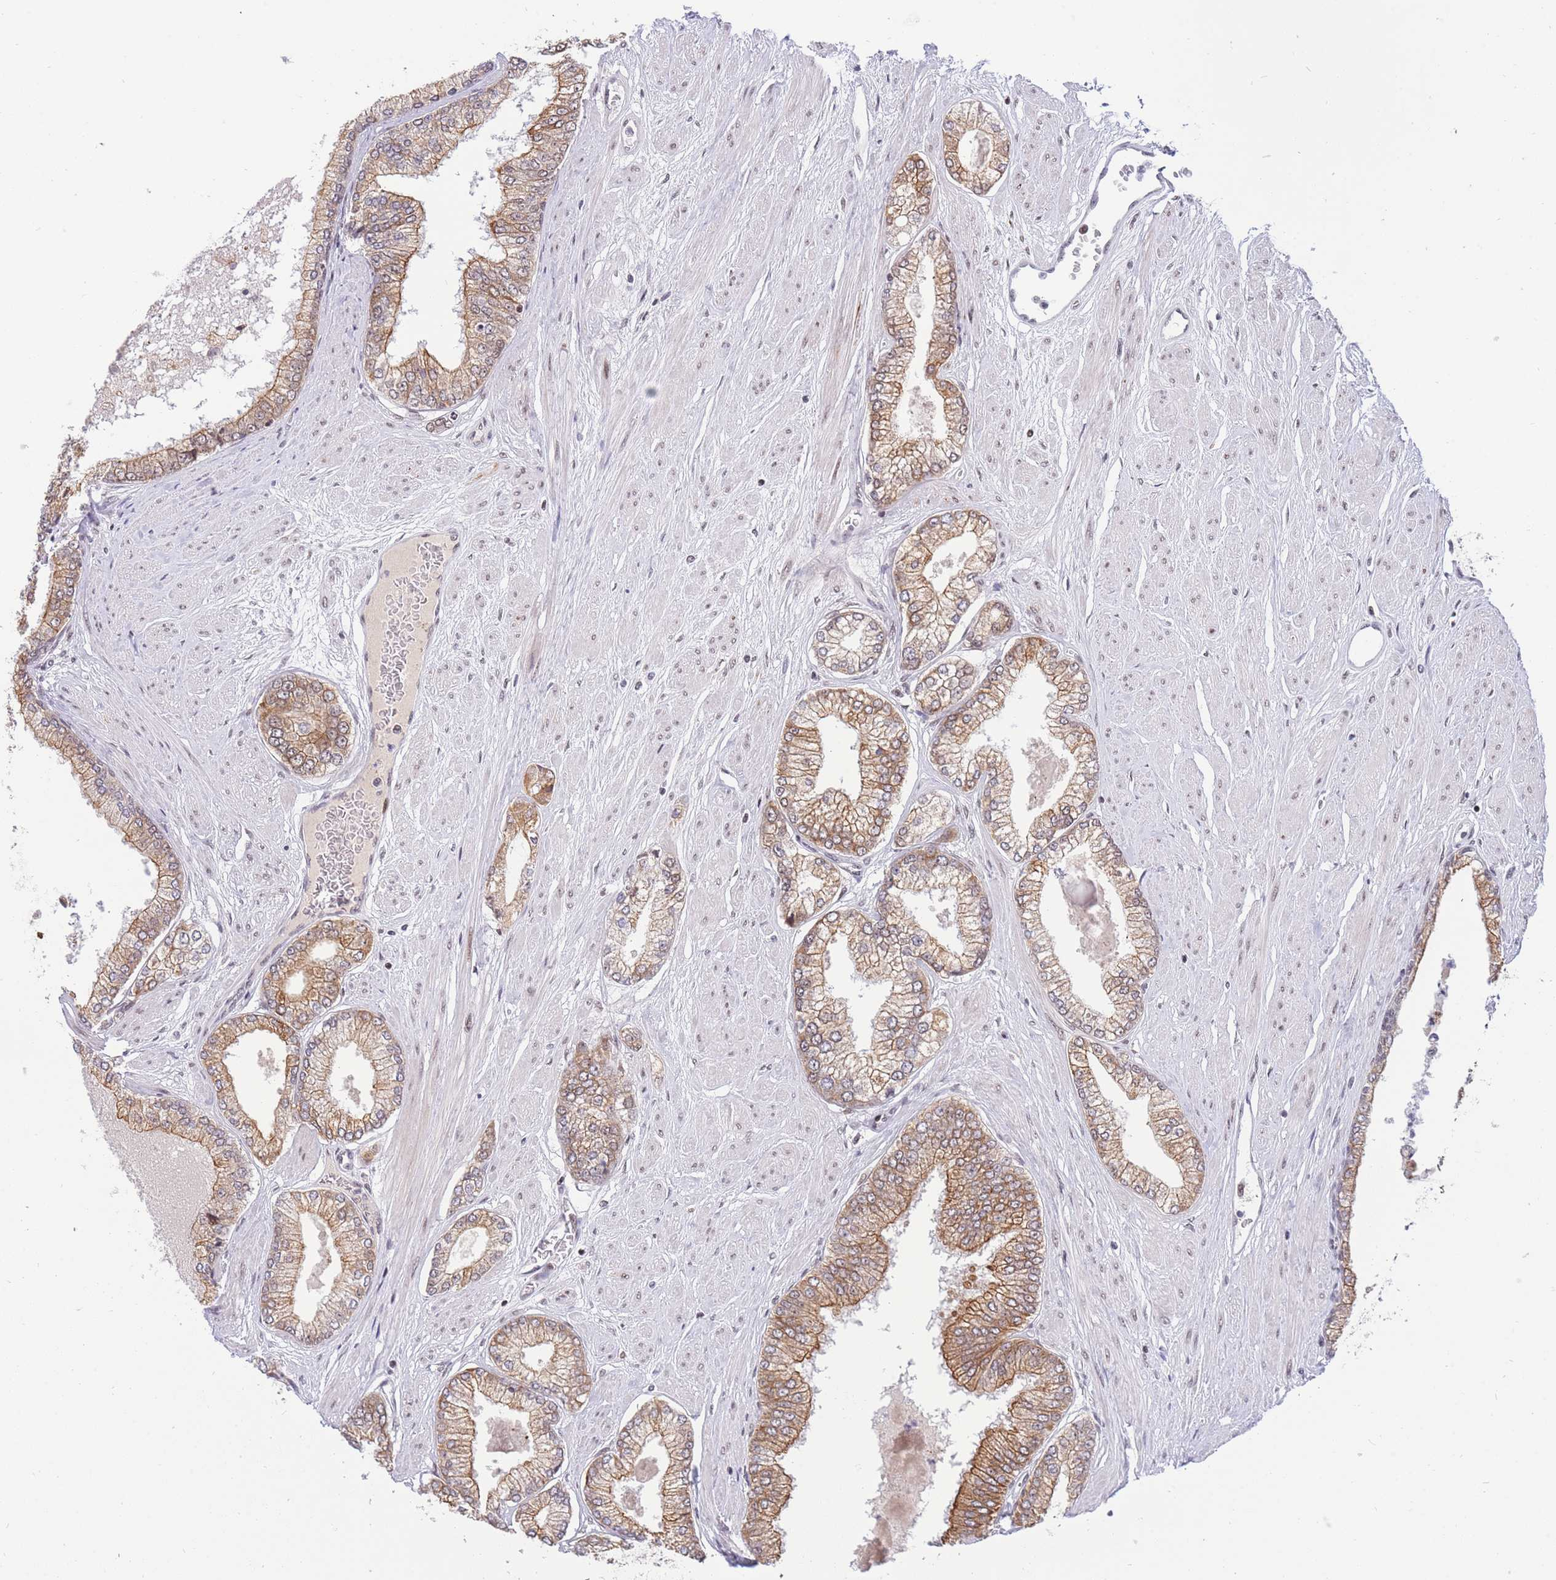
{"staining": {"intensity": "moderate", "quantity": ">75%", "location": "cytoplasmic/membranous"}, "tissue": "prostate cancer", "cell_type": "Tumor cells", "image_type": "cancer", "snomed": [{"axis": "morphology", "description": "Adenocarcinoma, Low grade"}, {"axis": "topography", "description": "Prostate"}], "caption": "The immunohistochemical stain shows moderate cytoplasmic/membranous positivity in tumor cells of prostate cancer (low-grade adenocarcinoma) tissue. (DAB (3,3'-diaminobenzidine) IHC, brown staining for protein, blue staining for nuclei).", "gene": "TARBP2", "patient": {"sex": "male", "age": 55}}